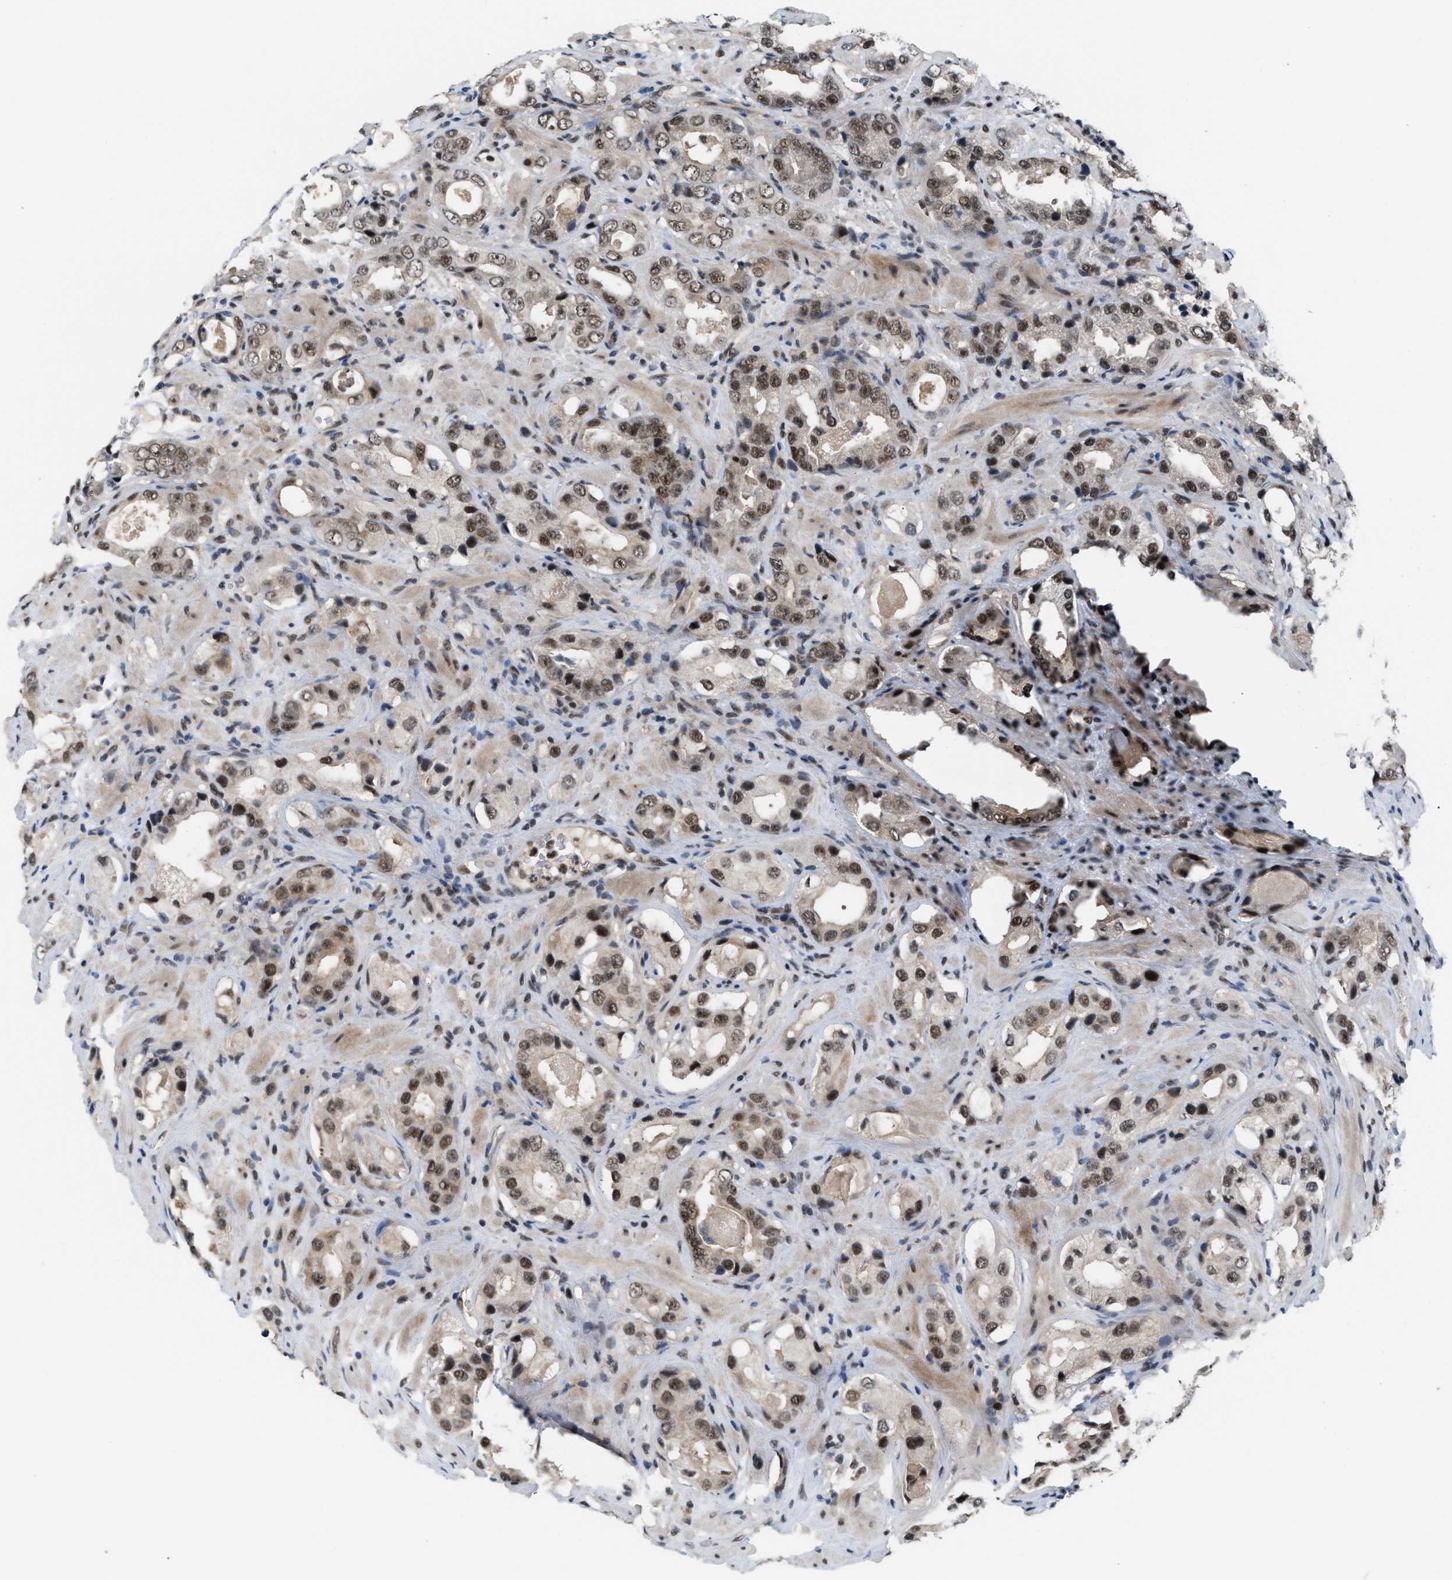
{"staining": {"intensity": "strong", "quantity": "25%-75%", "location": "nuclear"}, "tissue": "prostate cancer", "cell_type": "Tumor cells", "image_type": "cancer", "snomed": [{"axis": "morphology", "description": "Adenocarcinoma, High grade"}, {"axis": "topography", "description": "Prostate"}], "caption": "Protein staining displays strong nuclear expression in approximately 25%-75% of tumor cells in prostate cancer (adenocarcinoma (high-grade)).", "gene": "PRPF4", "patient": {"sex": "male", "age": 63}}